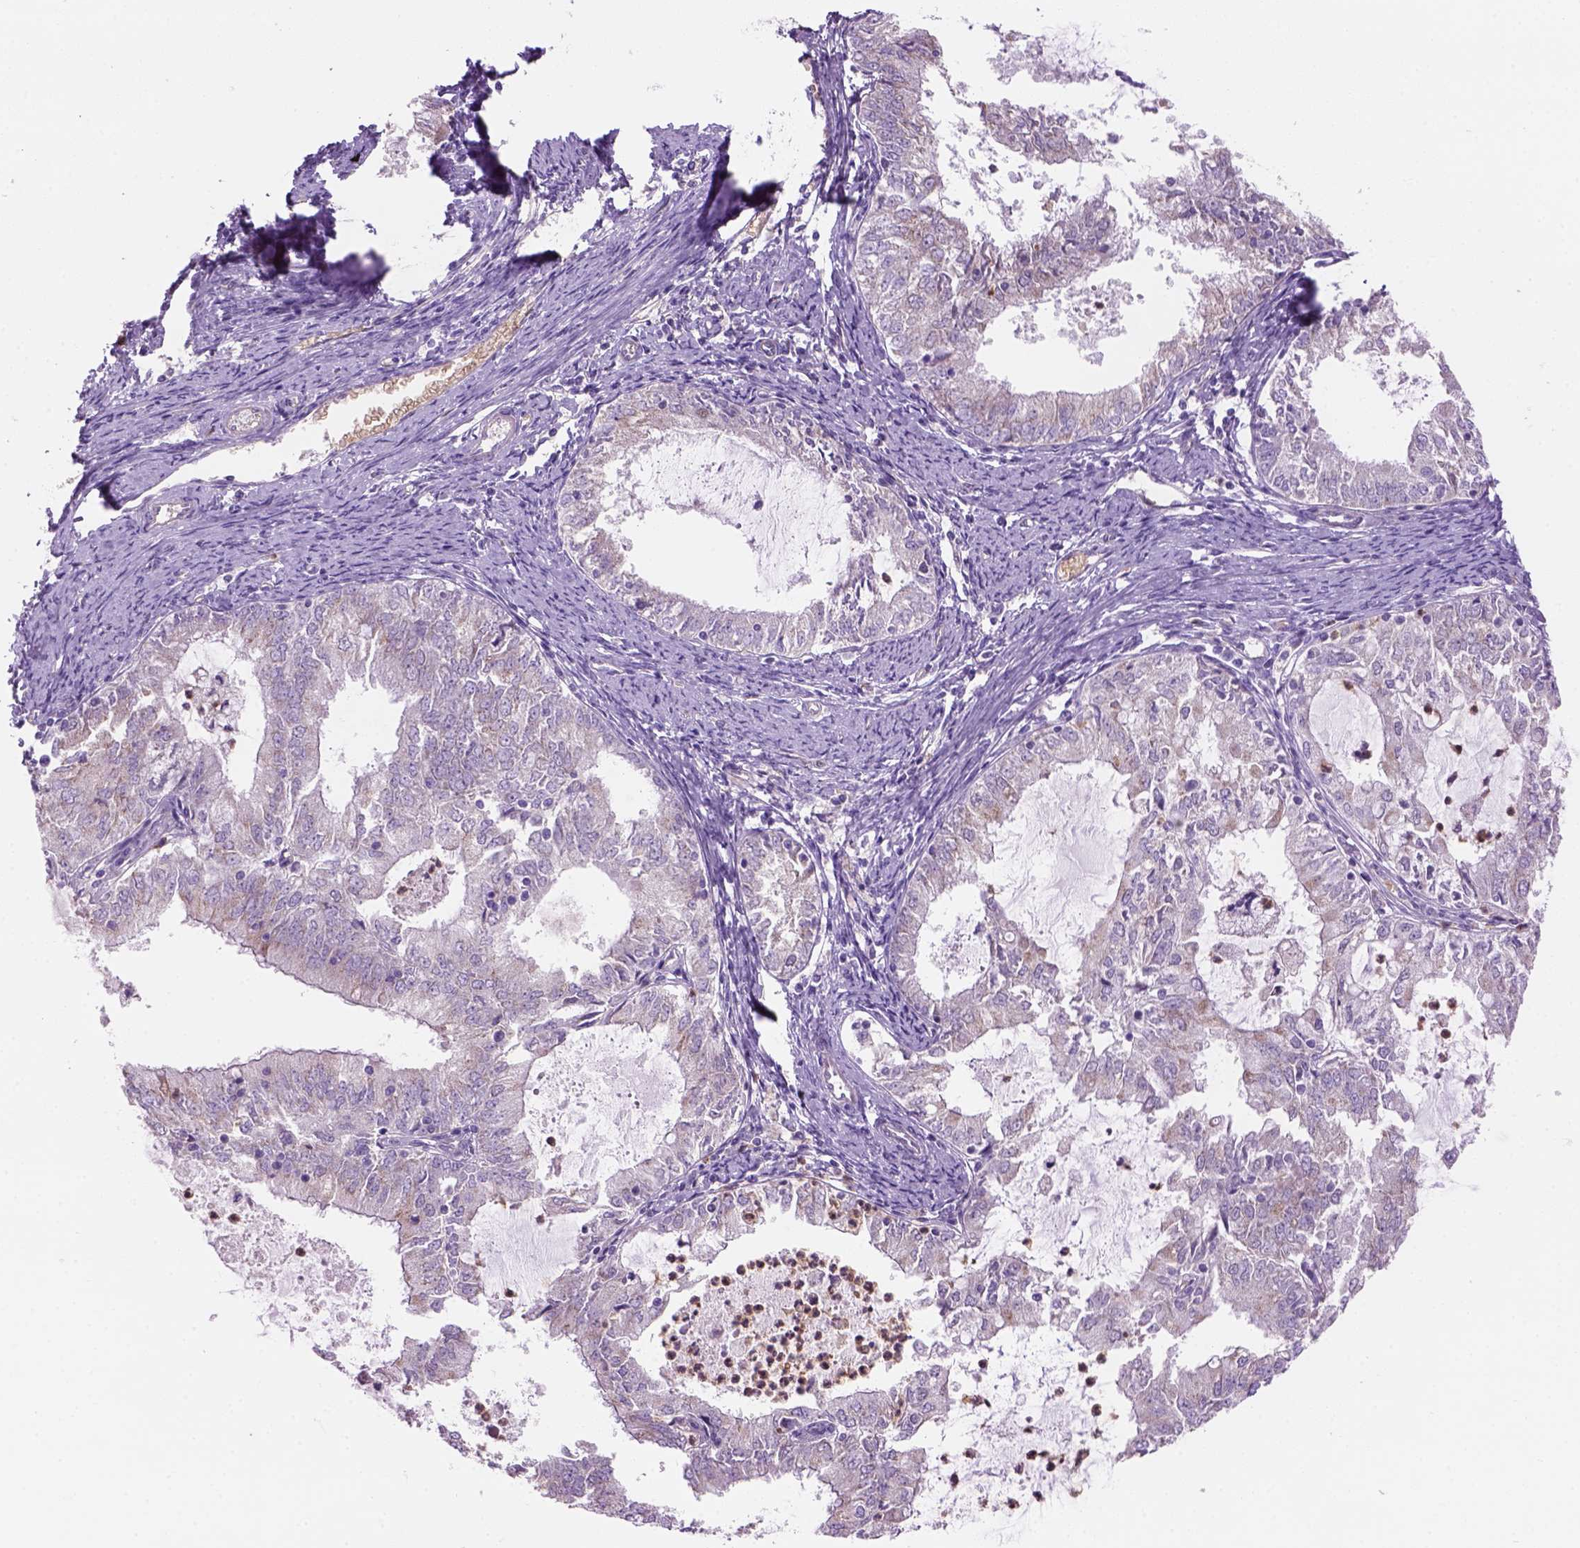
{"staining": {"intensity": "negative", "quantity": "none", "location": "none"}, "tissue": "endometrial cancer", "cell_type": "Tumor cells", "image_type": "cancer", "snomed": [{"axis": "morphology", "description": "Adenocarcinoma, NOS"}, {"axis": "topography", "description": "Endometrium"}], "caption": "There is no significant expression in tumor cells of endometrial cancer.", "gene": "CD84", "patient": {"sex": "female", "age": 57}}